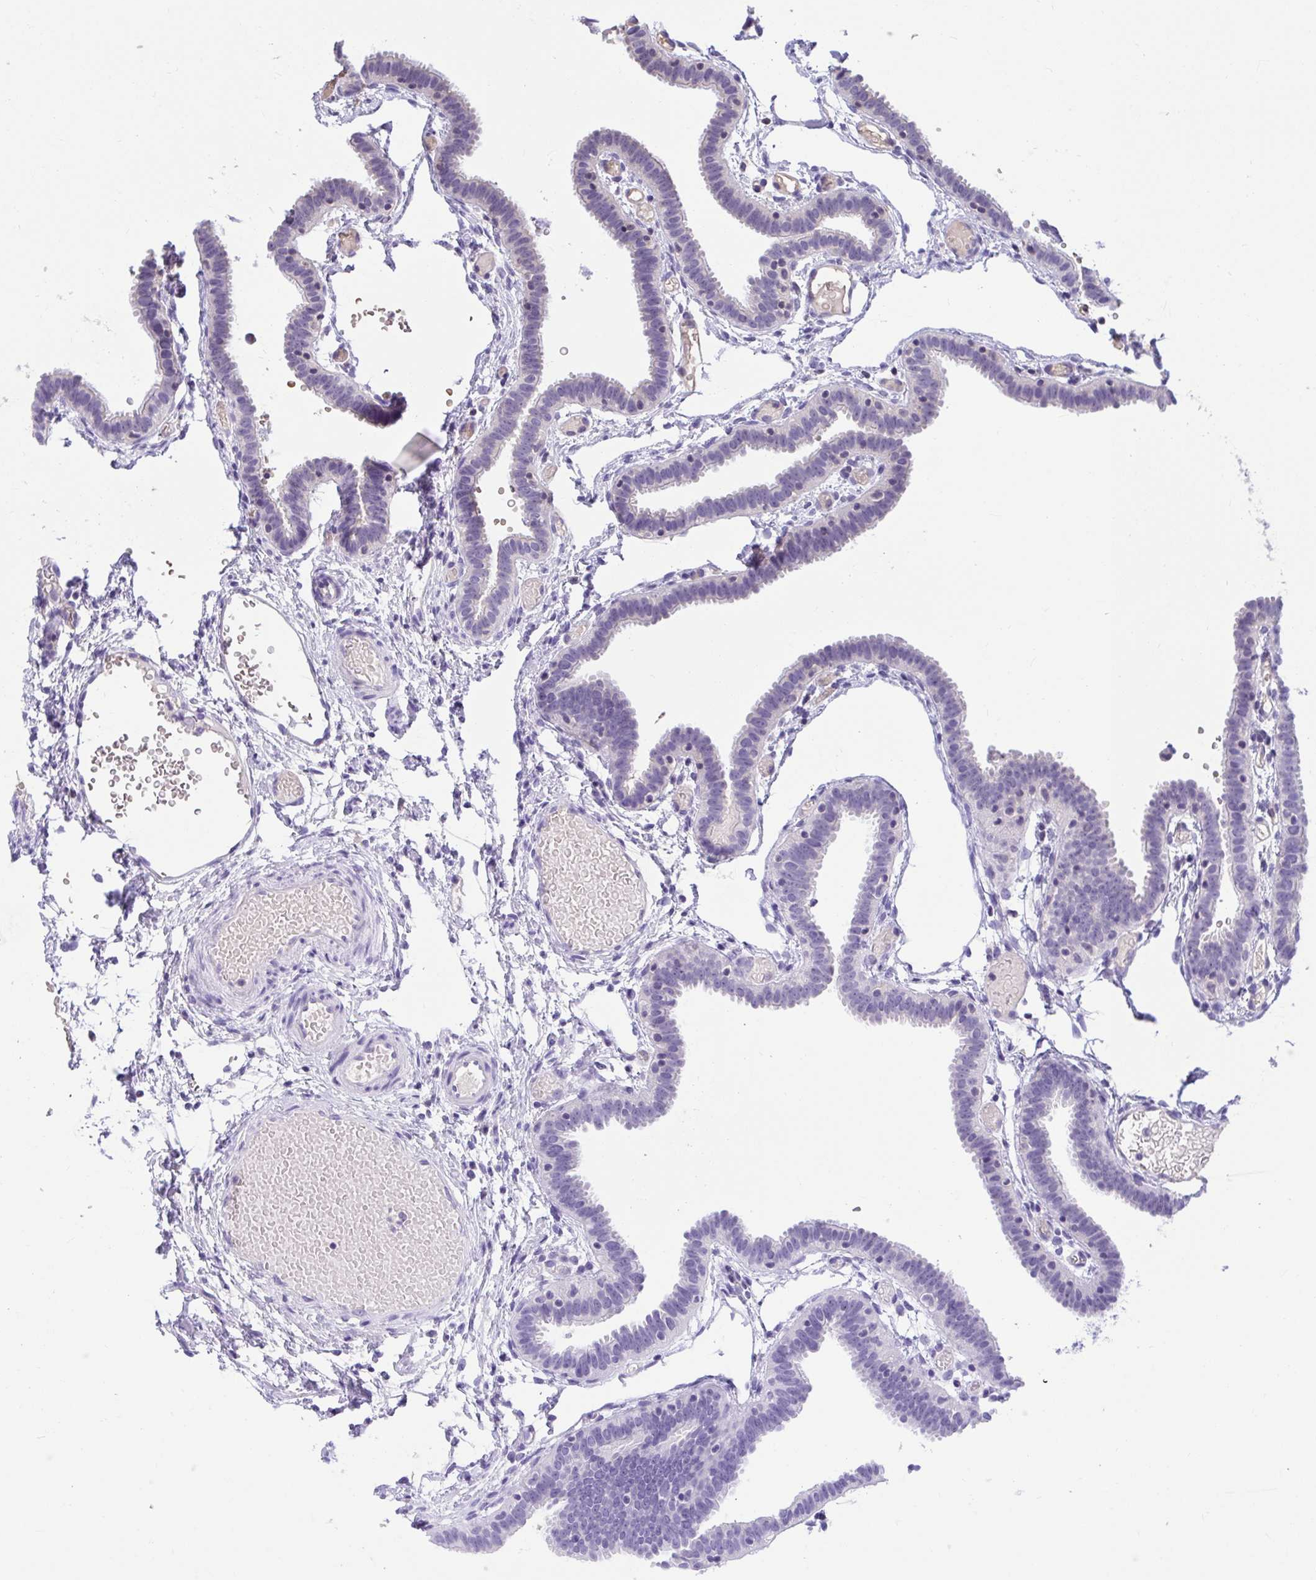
{"staining": {"intensity": "weak", "quantity": "<25%", "location": "cytoplasmic/membranous"}, "tissue": "fallopian tube", "cell_type": "Glandular cells", "image_type": "normal", "snomed": [{"axis": "morphology", "description": "Normal tissue, NOS"}, {"axis": "topography", "description": "Fallopian tube"}], "caption": "High magnification brightfield microscopy of benign fallopian tube stained with DAB (3,3'-diaminobenzidine) (brown) and counterstained with hematoxylin (blue): glandular cells show no significant staining.", "gene": "PPP1CA", "patient": {"sex": "female", "age": 37}}